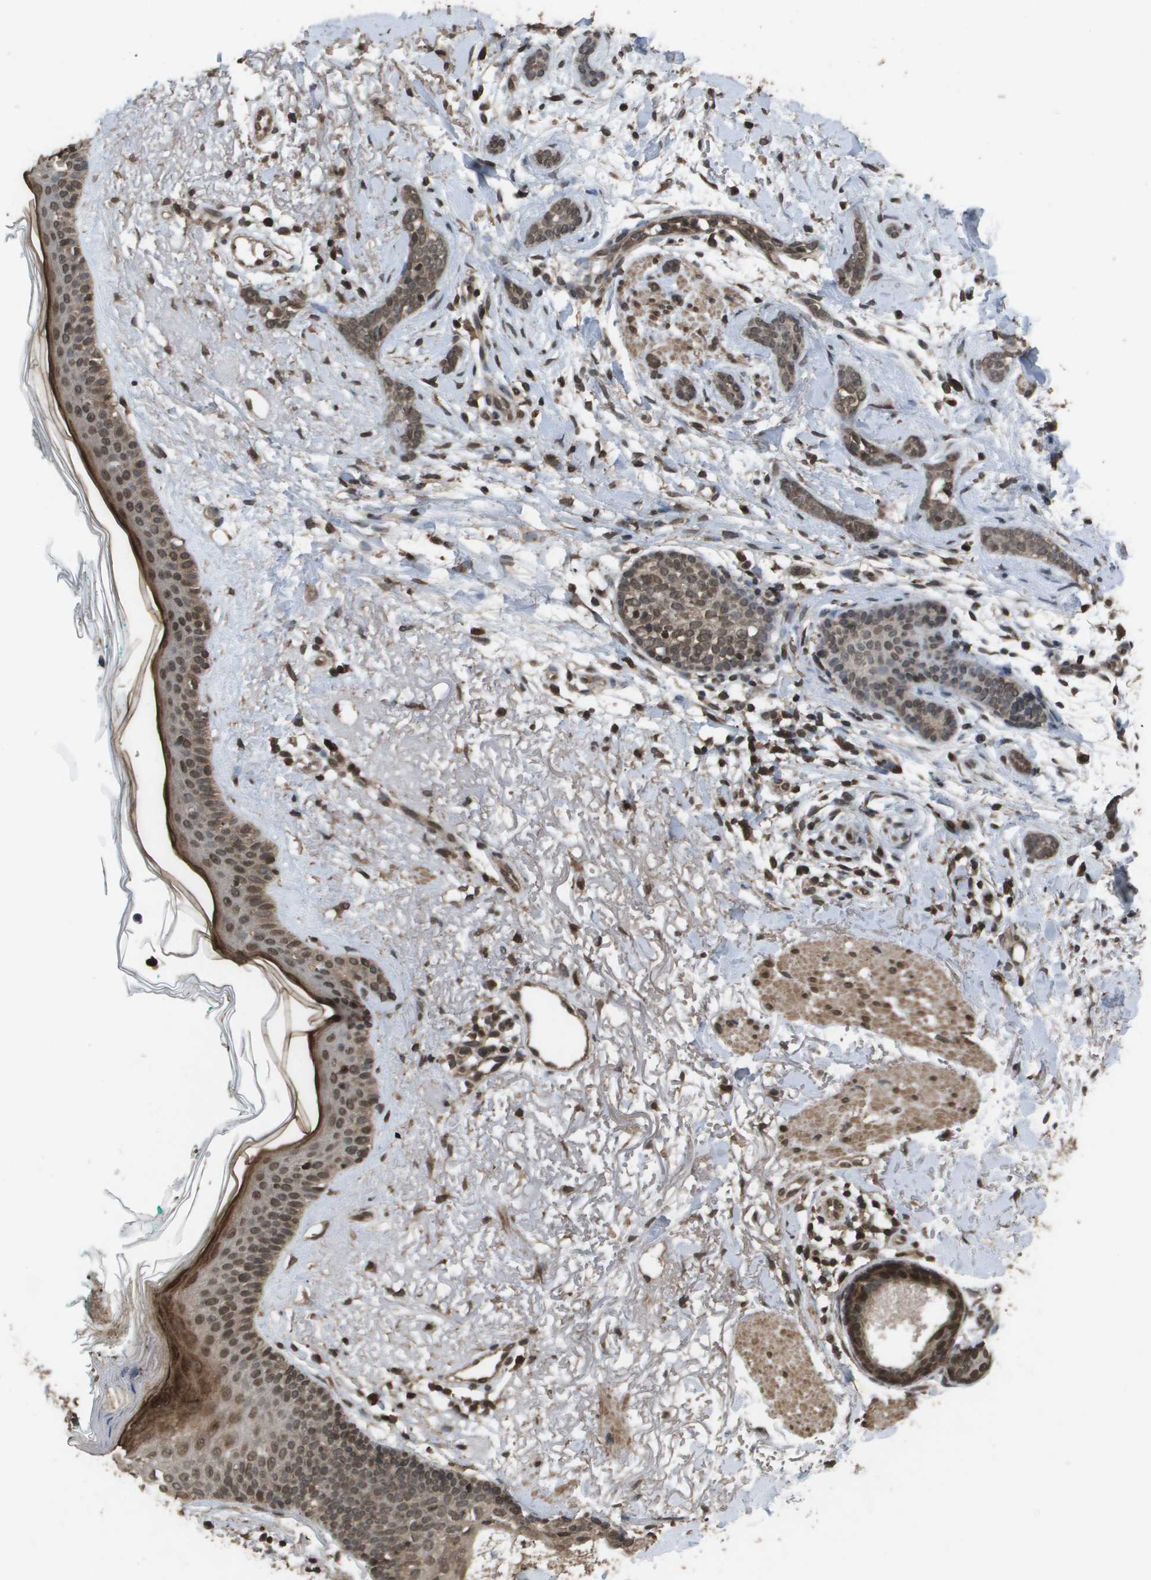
{"staining": {"intensity": "moderate", "quantity": ">75%", "location": "cytoplasmic/membranous,nuclear"}, "tissue": "skin cancer", "cell_type": "Tumor cells", "image_type": "cancer", "snomed": [{"axis": "morphology", "description": "Basal cell carcinoma"}, {"axis": "morphology", "description": "Adnexal tumor, benign"}, {"axis": "topography", "description": "Skin"}], "caption": "This histopathology image shows immunohistochemistry (IHC) staining of skin basal cell carcinoma, with medium moderate cytoplasmic/membranous and nuclear expression in about >75% of tumor cells.", "gene": "AXIN2", "patient": {"sex": "female", "age": 42}}